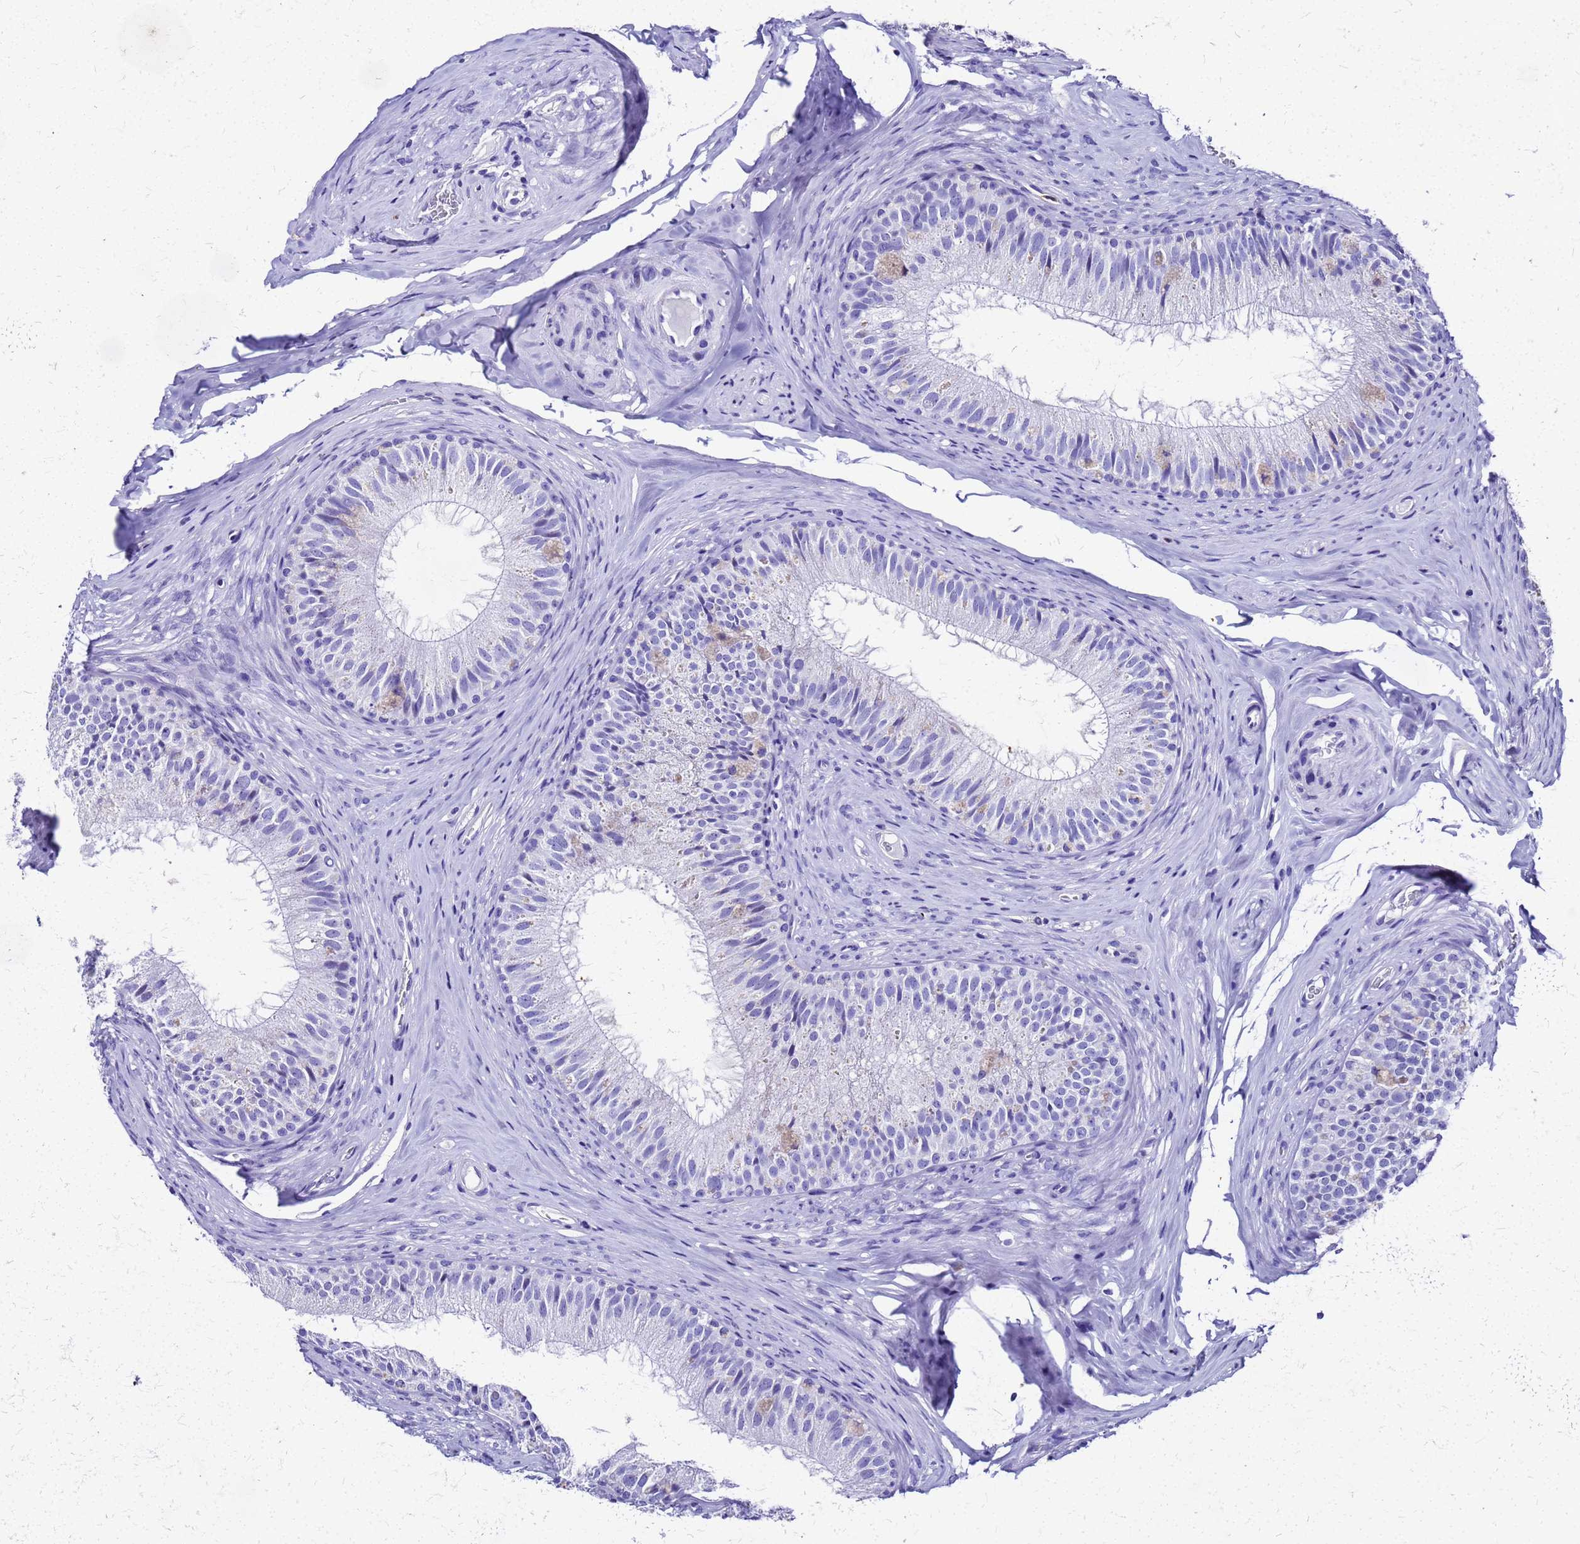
{"staining": {"intensity": "negative", "quantity": "none", "location": "none"}, "tissue": "epididymis", "cell_type": "Glandular cells", "image_type": "normal", "snomed": [{"axis": "morphology", "description": "Normal tissue, NOS"}, {"axis": "topography", "description": "Epididymis"}], "caption": "Immunohistochemistry (IHC) image of normal human epididymis stained for a protein (brown), which reveals no expression in glandular cells. Nuclei are stained in blue.", "gene": "SMIM21", "patient": {"sex": "male", "age": 34}}